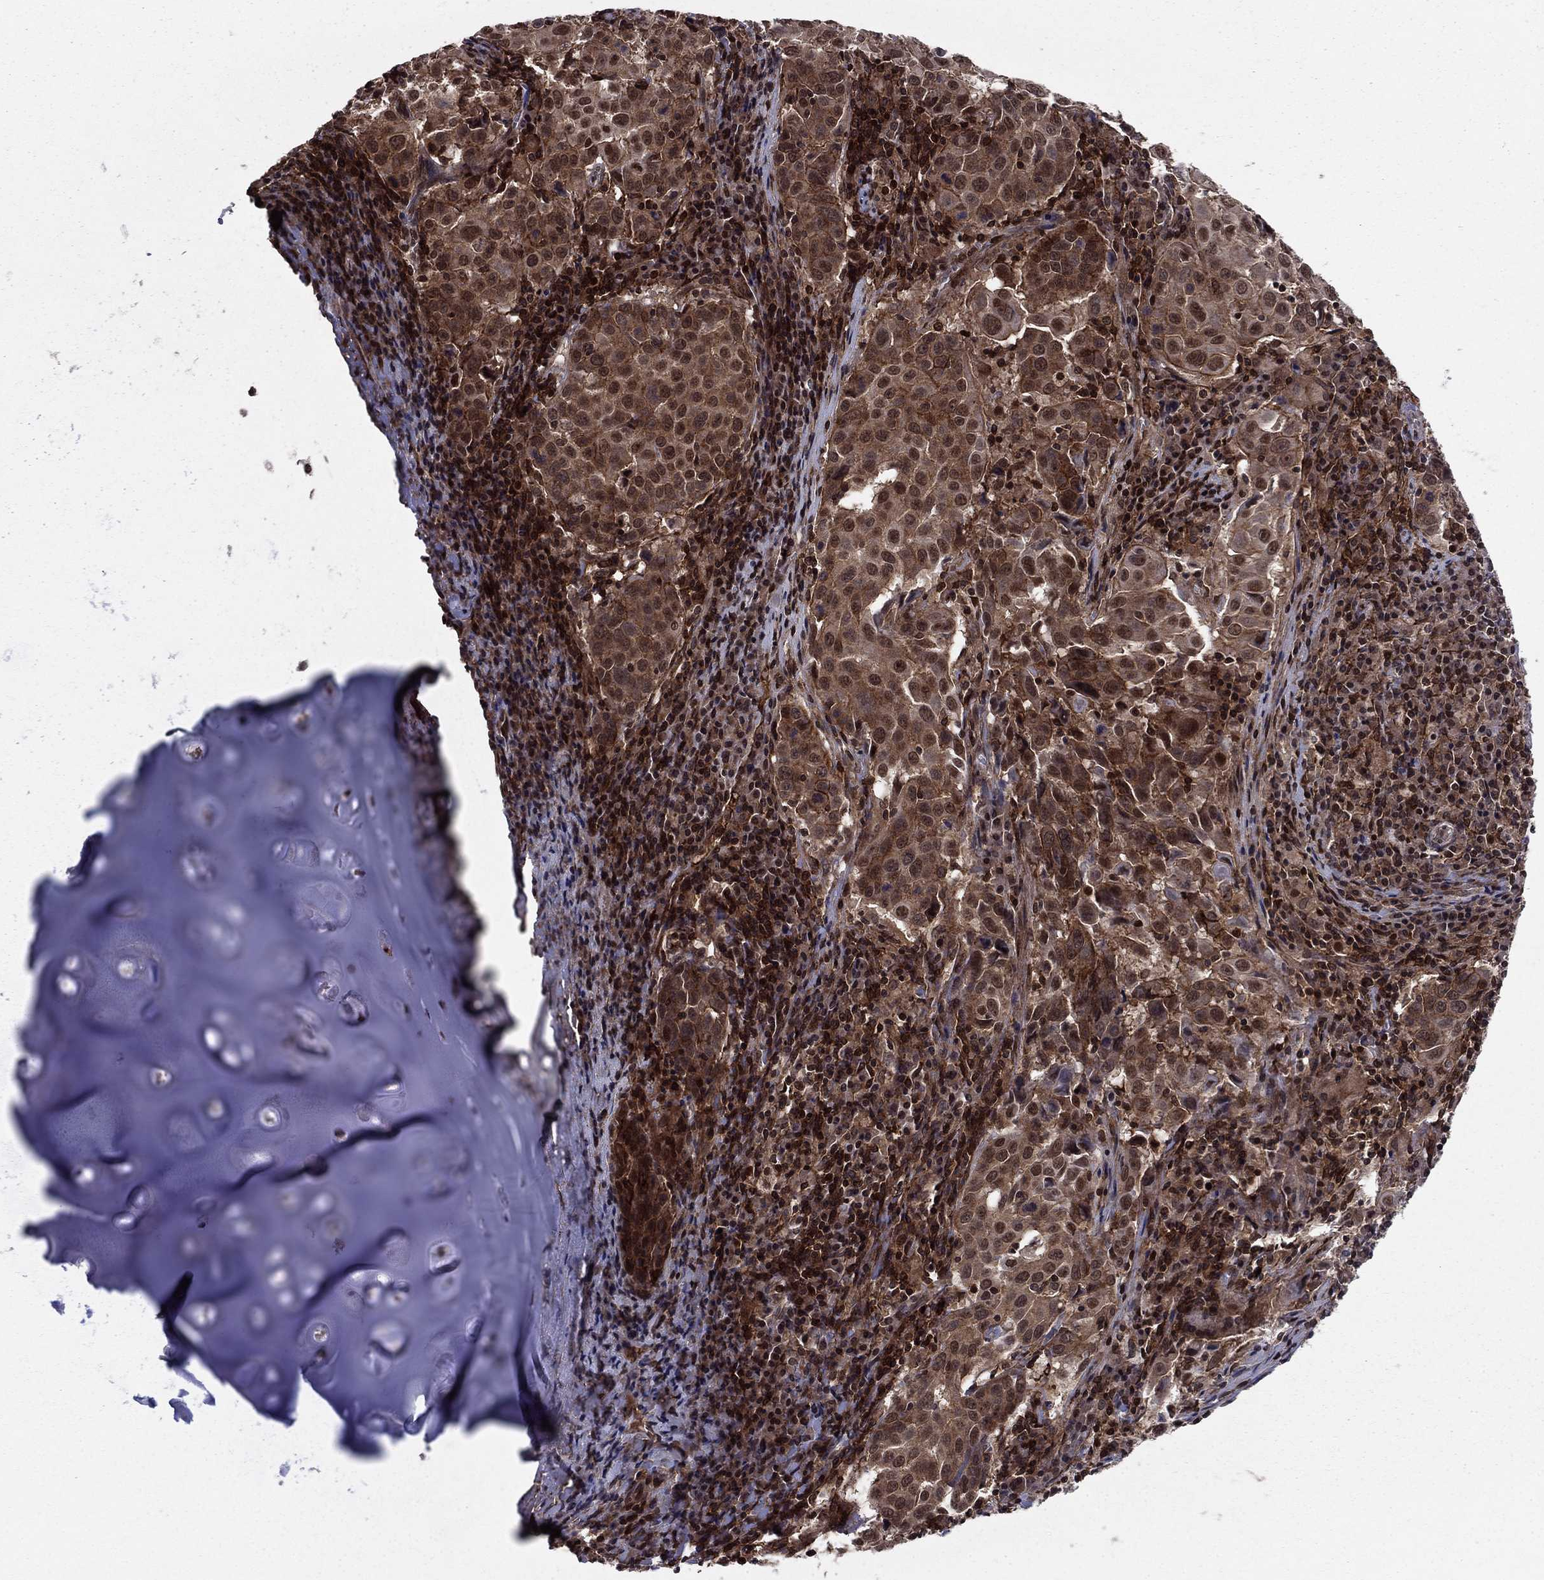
{"staining": {"intensity": "moderate", "quantity": ">75%", "location": "cytoplasmic/membranous,nuclear"}, "tissue": "lung cancer", "cell_type": "Tumor cells", "image_type": "cancer", "snomed": [{"axis": "morphology", "description": "Squamous cell carcinoma, NOS"}, {"axis": "topography", "description": "Lung"}], "caption": "The micrograph displays a brown stain indicating the presence of a protein in the cytoplasmic/membranous and nuclear of tumor cells in lung cancer.", "gene": "SSX2IP", "patient": {"sex": "male", "age": 57}}